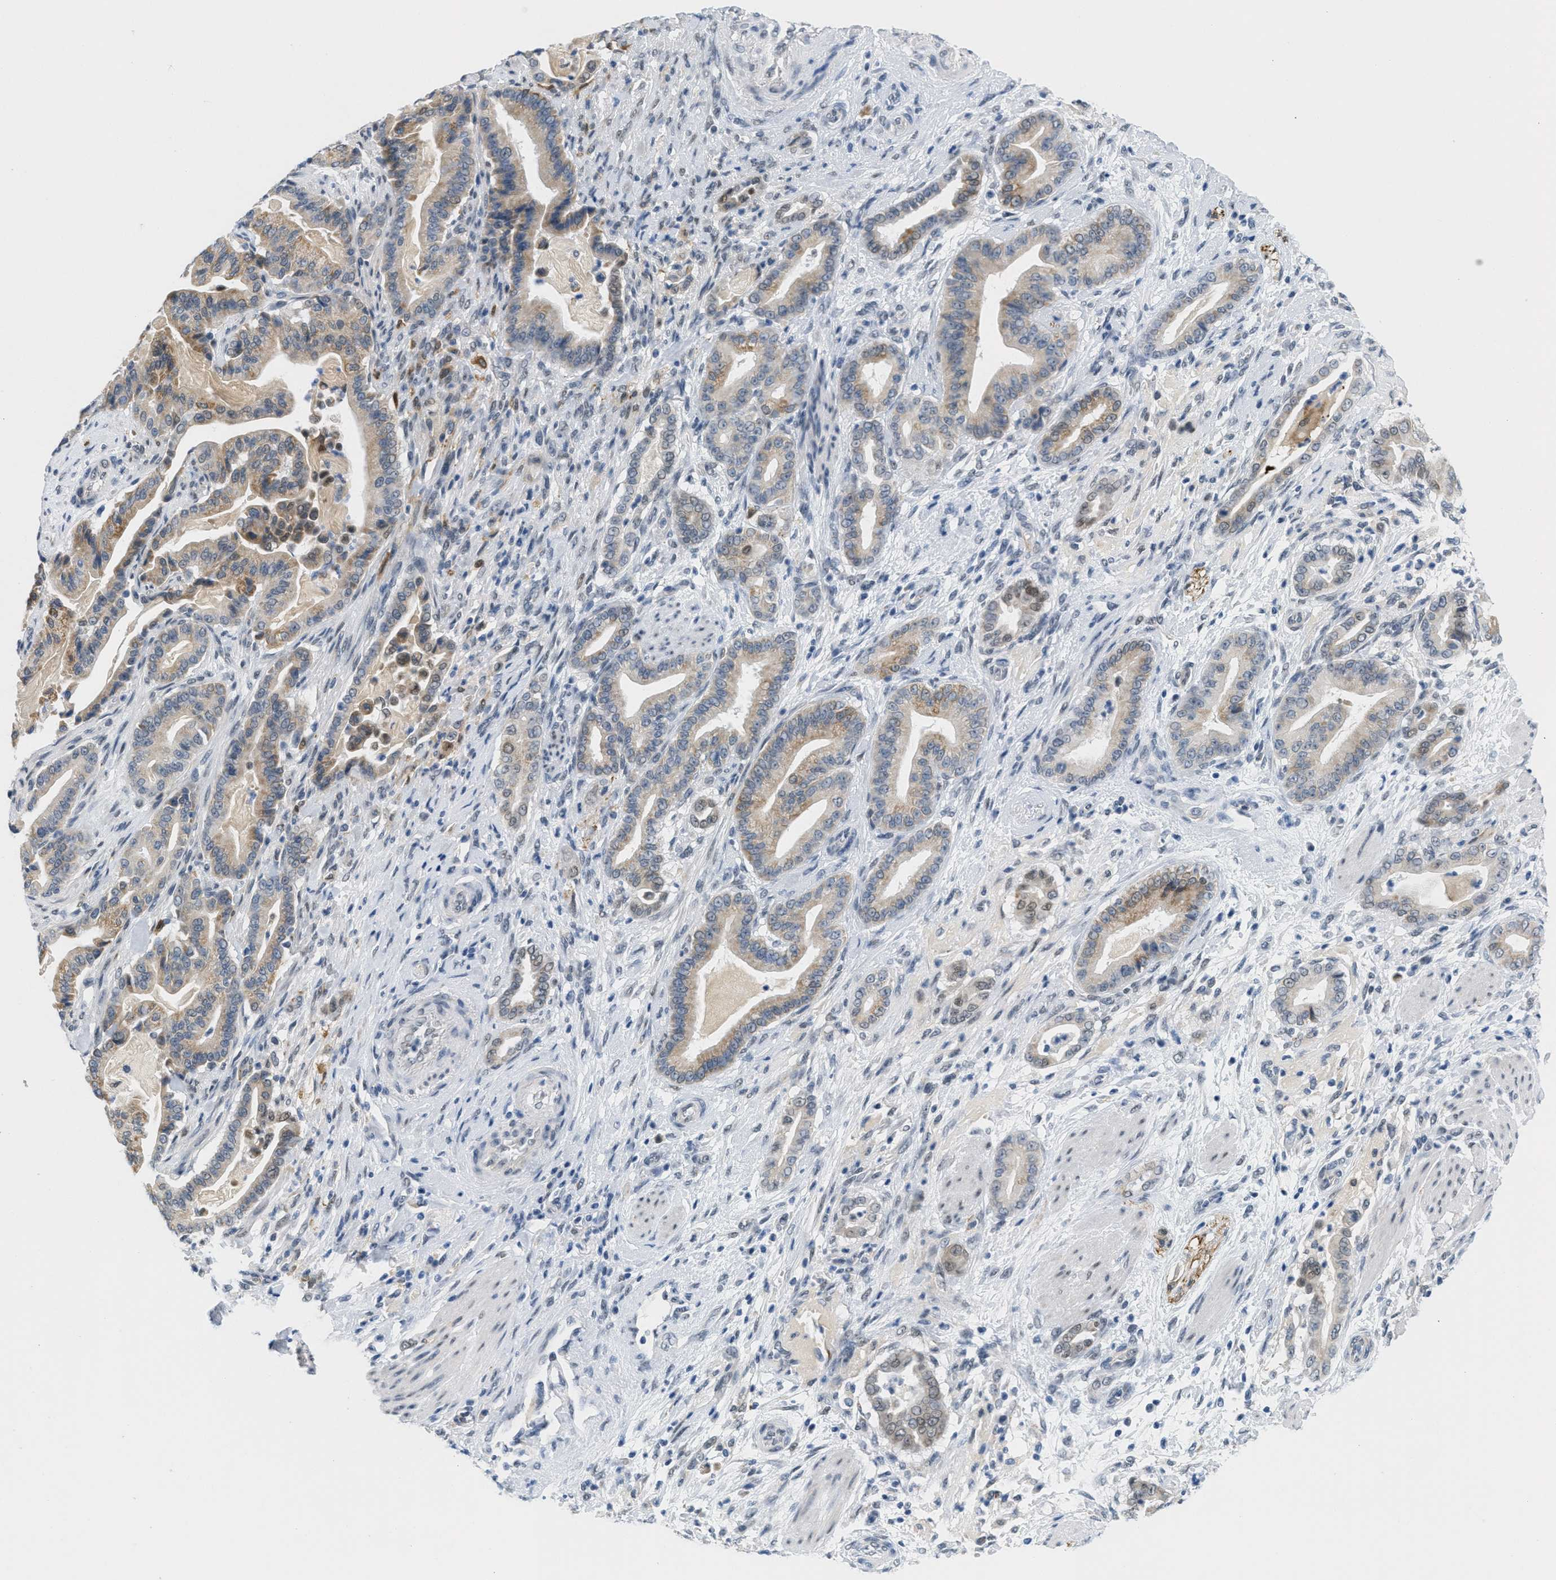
{"staining": {"intensity": "weak", "quantity": "25%-75%", "location": "cytoplasmic/membranous"}, "tissue": "pancreatic cancer", "cell_type": "Tumor cells", "image_type": "cancer", "snomed": [{"axis": "morphology", "description": "Normal tissue, NOS"}, {"axis": "morphology", "description": "Adenocarcinoma, NOS"}, {"axis": "topography", "description": "Pancreas"}], "caption": "Immunohistochemistry (IHC) micrograph of human pancreatic cancer (adenocarcinoma) stained for a protein (brown), which shows low levels of weak cytoplasmic/membranous staining in approximately 25%-75% of tumor cells.", "gene": "HS3ST2", "patient": {"sex": "male", "age": 63}}